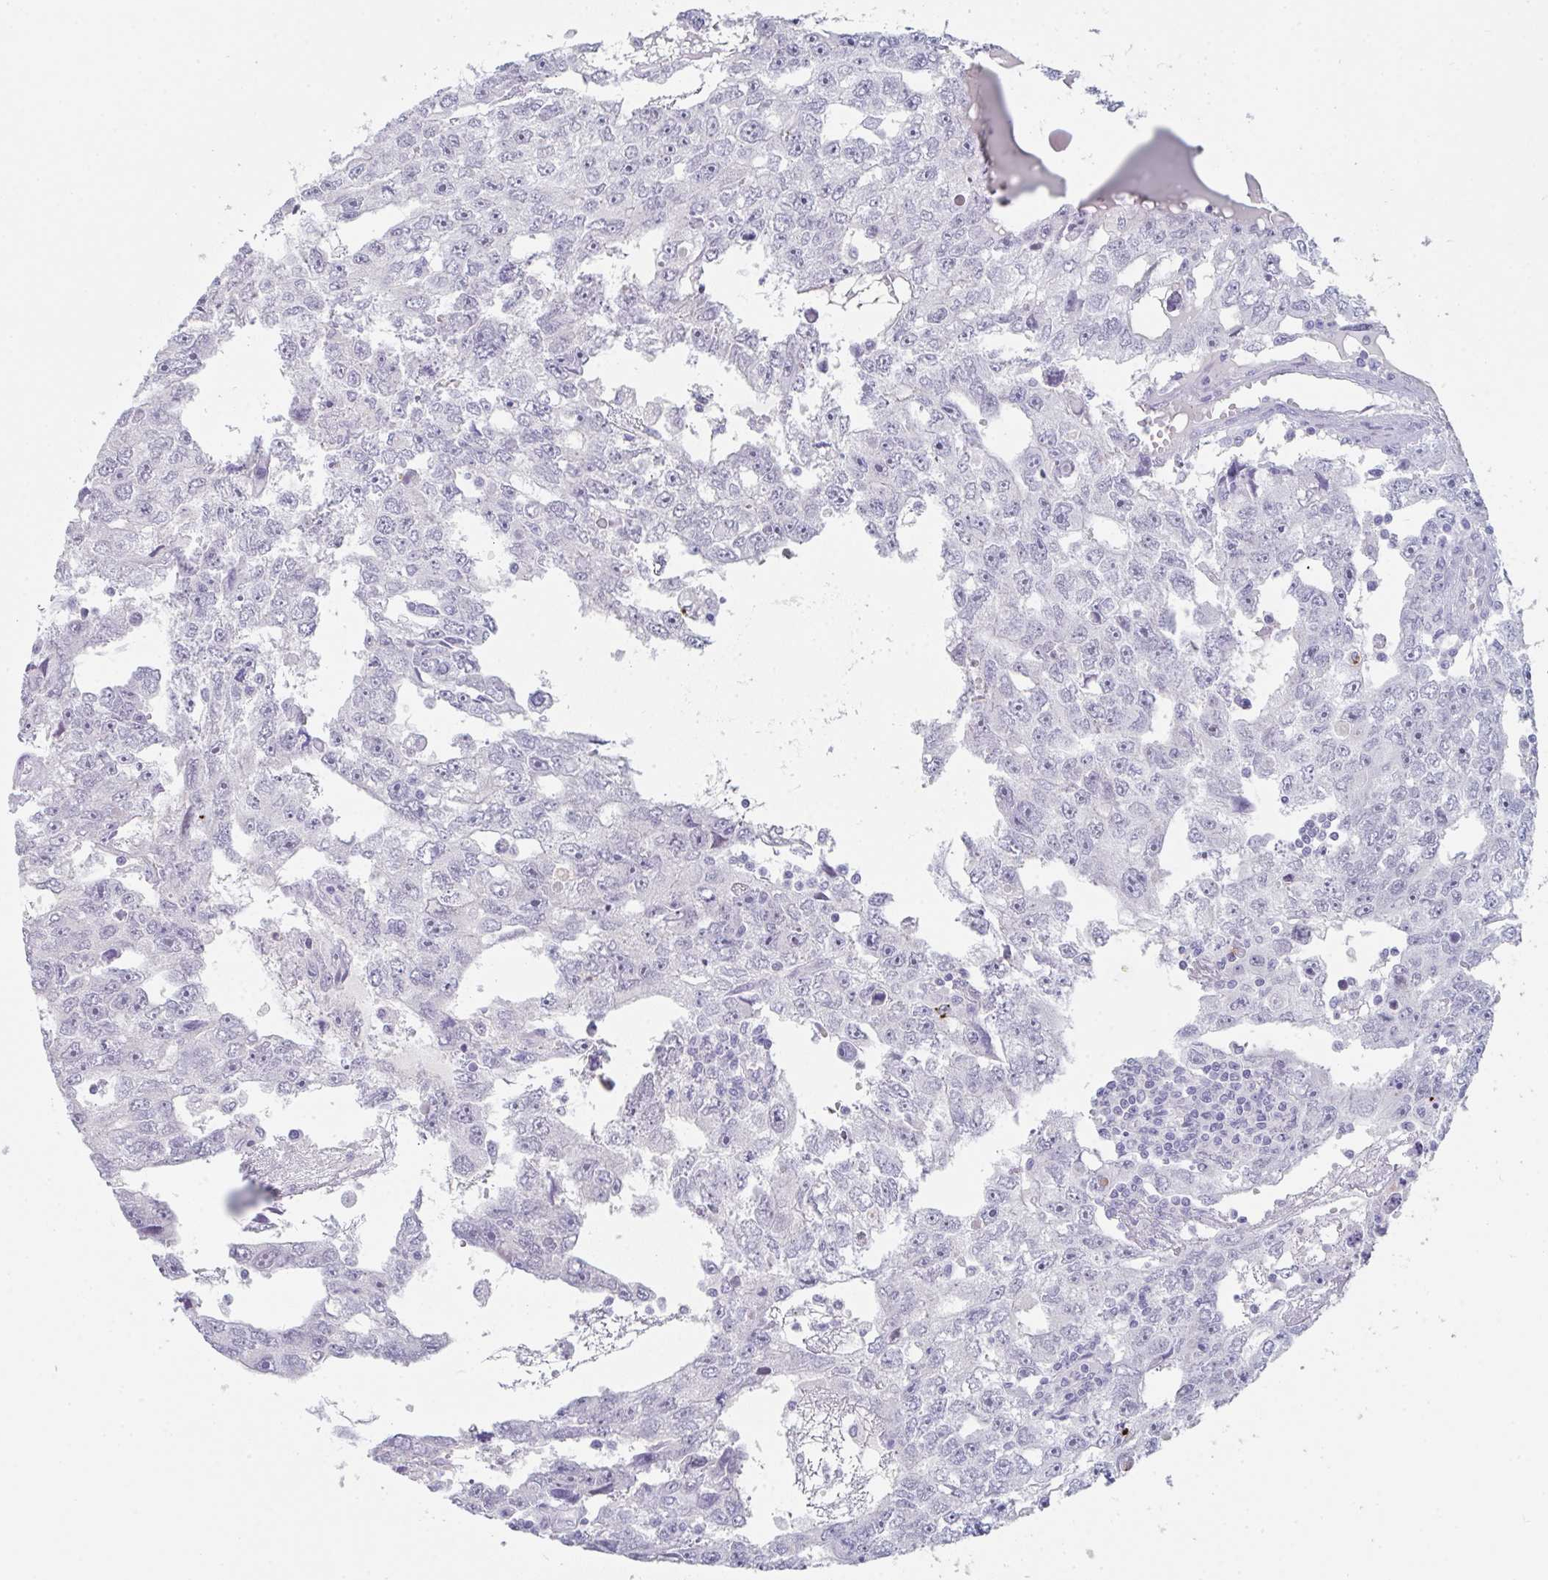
{"staining": {"intensity": "negative", "quantity": "none", "location": "none"}, "tissue": "testis cancer", "cell_type": "Tumor cells", "image_type": "cancer", "snomed": [{"axis": "morphology", "description": "Carcinoma, Embryonal, NOS"}, {"axis": "topography", "description": "Testis"}], "caption": "Human testis cancer stained for a protein using IHC shows no staining in tumor cells.", "gene": "RUBCN", "patient": {"sex": "male", "age": 20}}